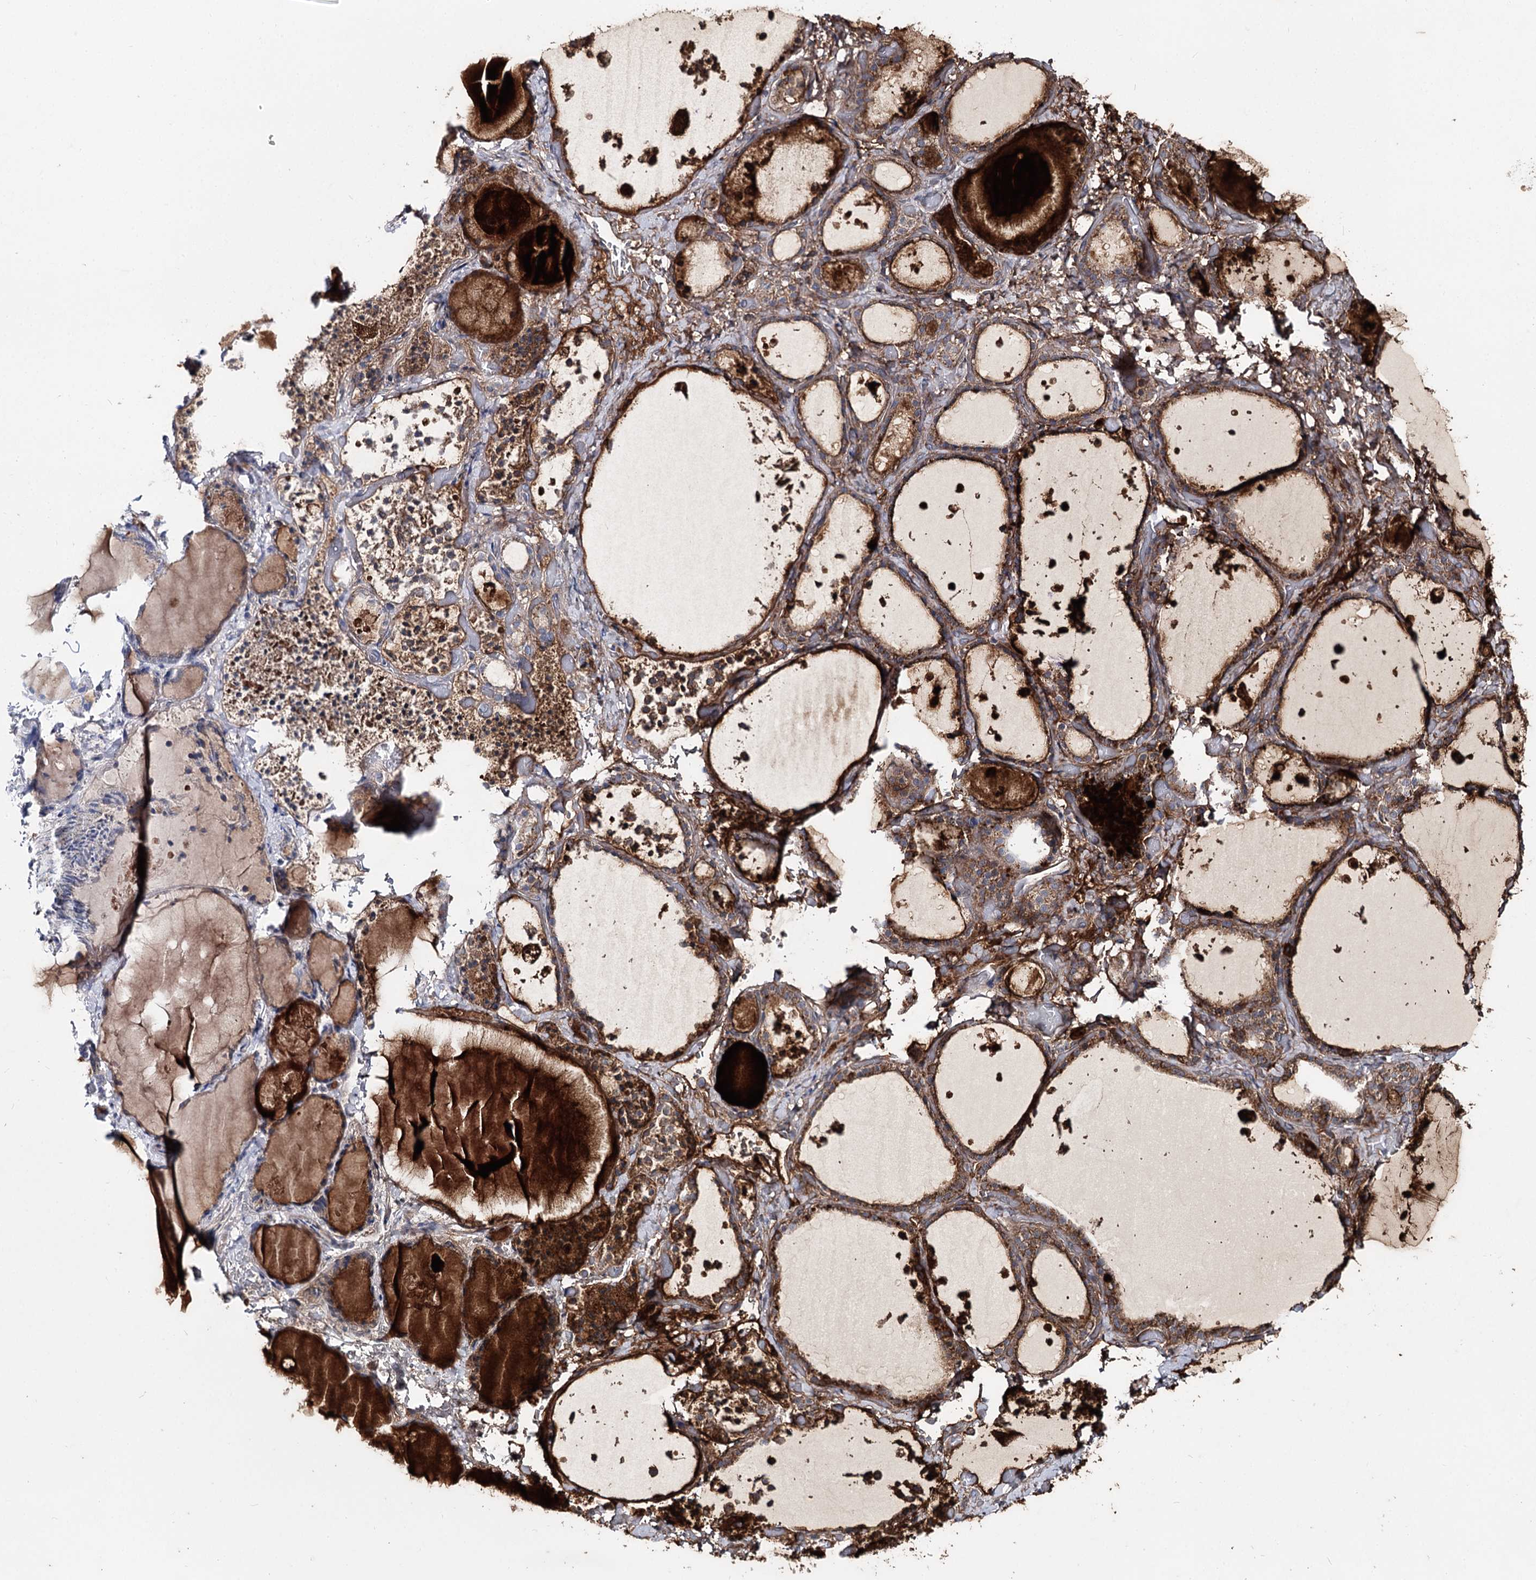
{"staining": {"intensity": "strong", "quantity": ">75%", "location": "cytoplasmic/membranous"}, "tissue": "thyroid gland", "cell_type": "Glandular cells", "image_type": "normal", "snomed": [{"axis": "morphology", "description": "Normal tissue, NOS"}, {"axis": "topography", "description": "Thyroid gland"}], "caption": "Strong cytoplasmic/membranous protein expression is appreciated in approximately >75% of glandular cells in thyroid gland. Nuclei are stained in blue.", "gene": "MINDY3", "patient": {"sex": "female", "age": 44}}